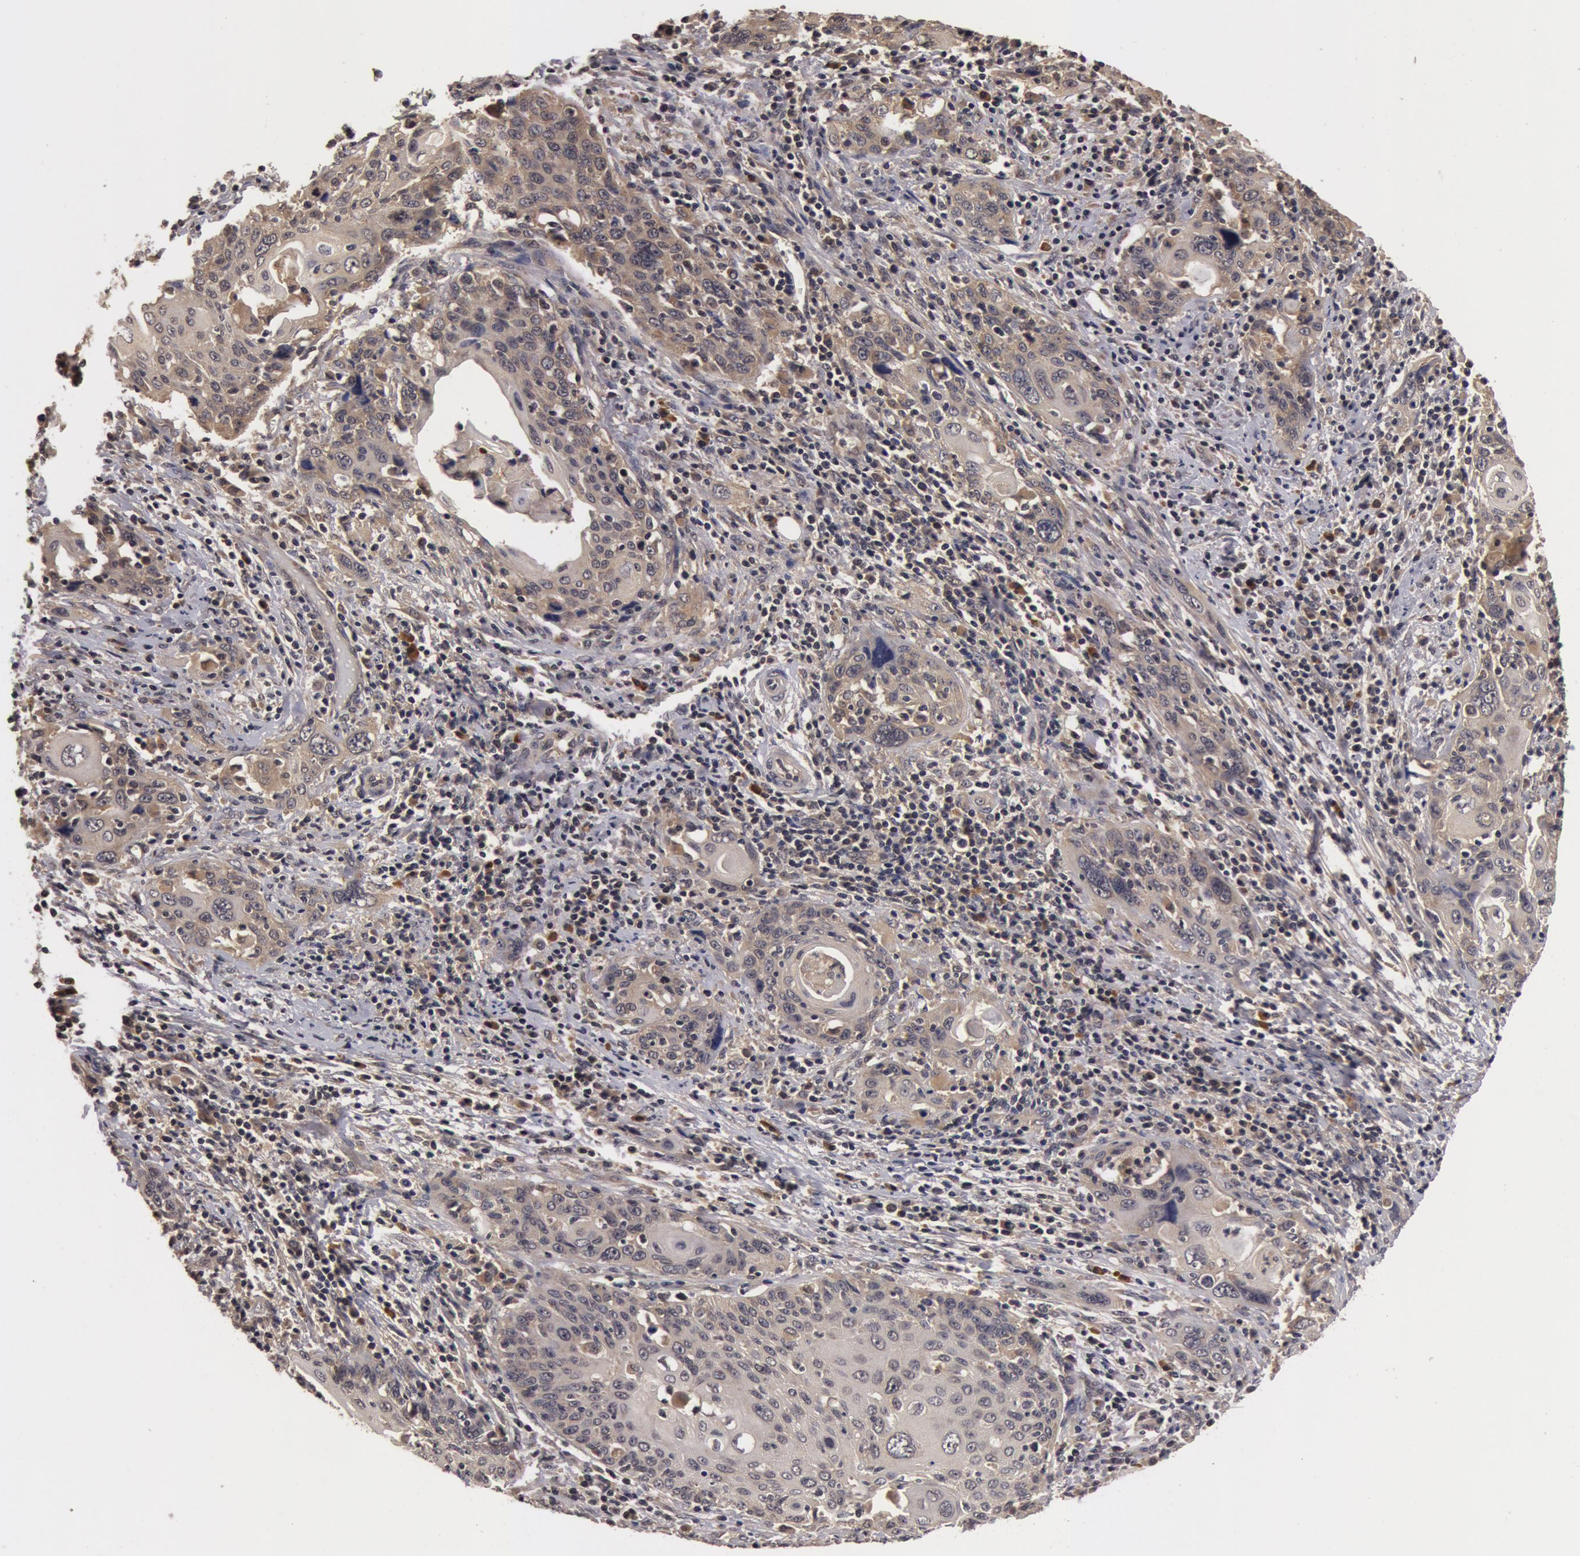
{"staining": {"intensity": "weak", "quantity": ">75%", "location": "cytoplasmic/membranous"}, "tissue": "cervical cancer", "cell_type": "Tumor cells", "image_type": "cancer", "snomed": [{"axis": "morphology", "description": "Squamous cell carcinoma, NOS"}, {"axis": "topography", "description": "Cervix"}], "caption": "Cervical squamous cell carcinoma was stained to show a protein in brown. There is low levels of weak cytoplasmic/membranous expression in about >75% of tumor cells.", "gene": "BCHE", "patient": {"sex": "female", "age": 54}}